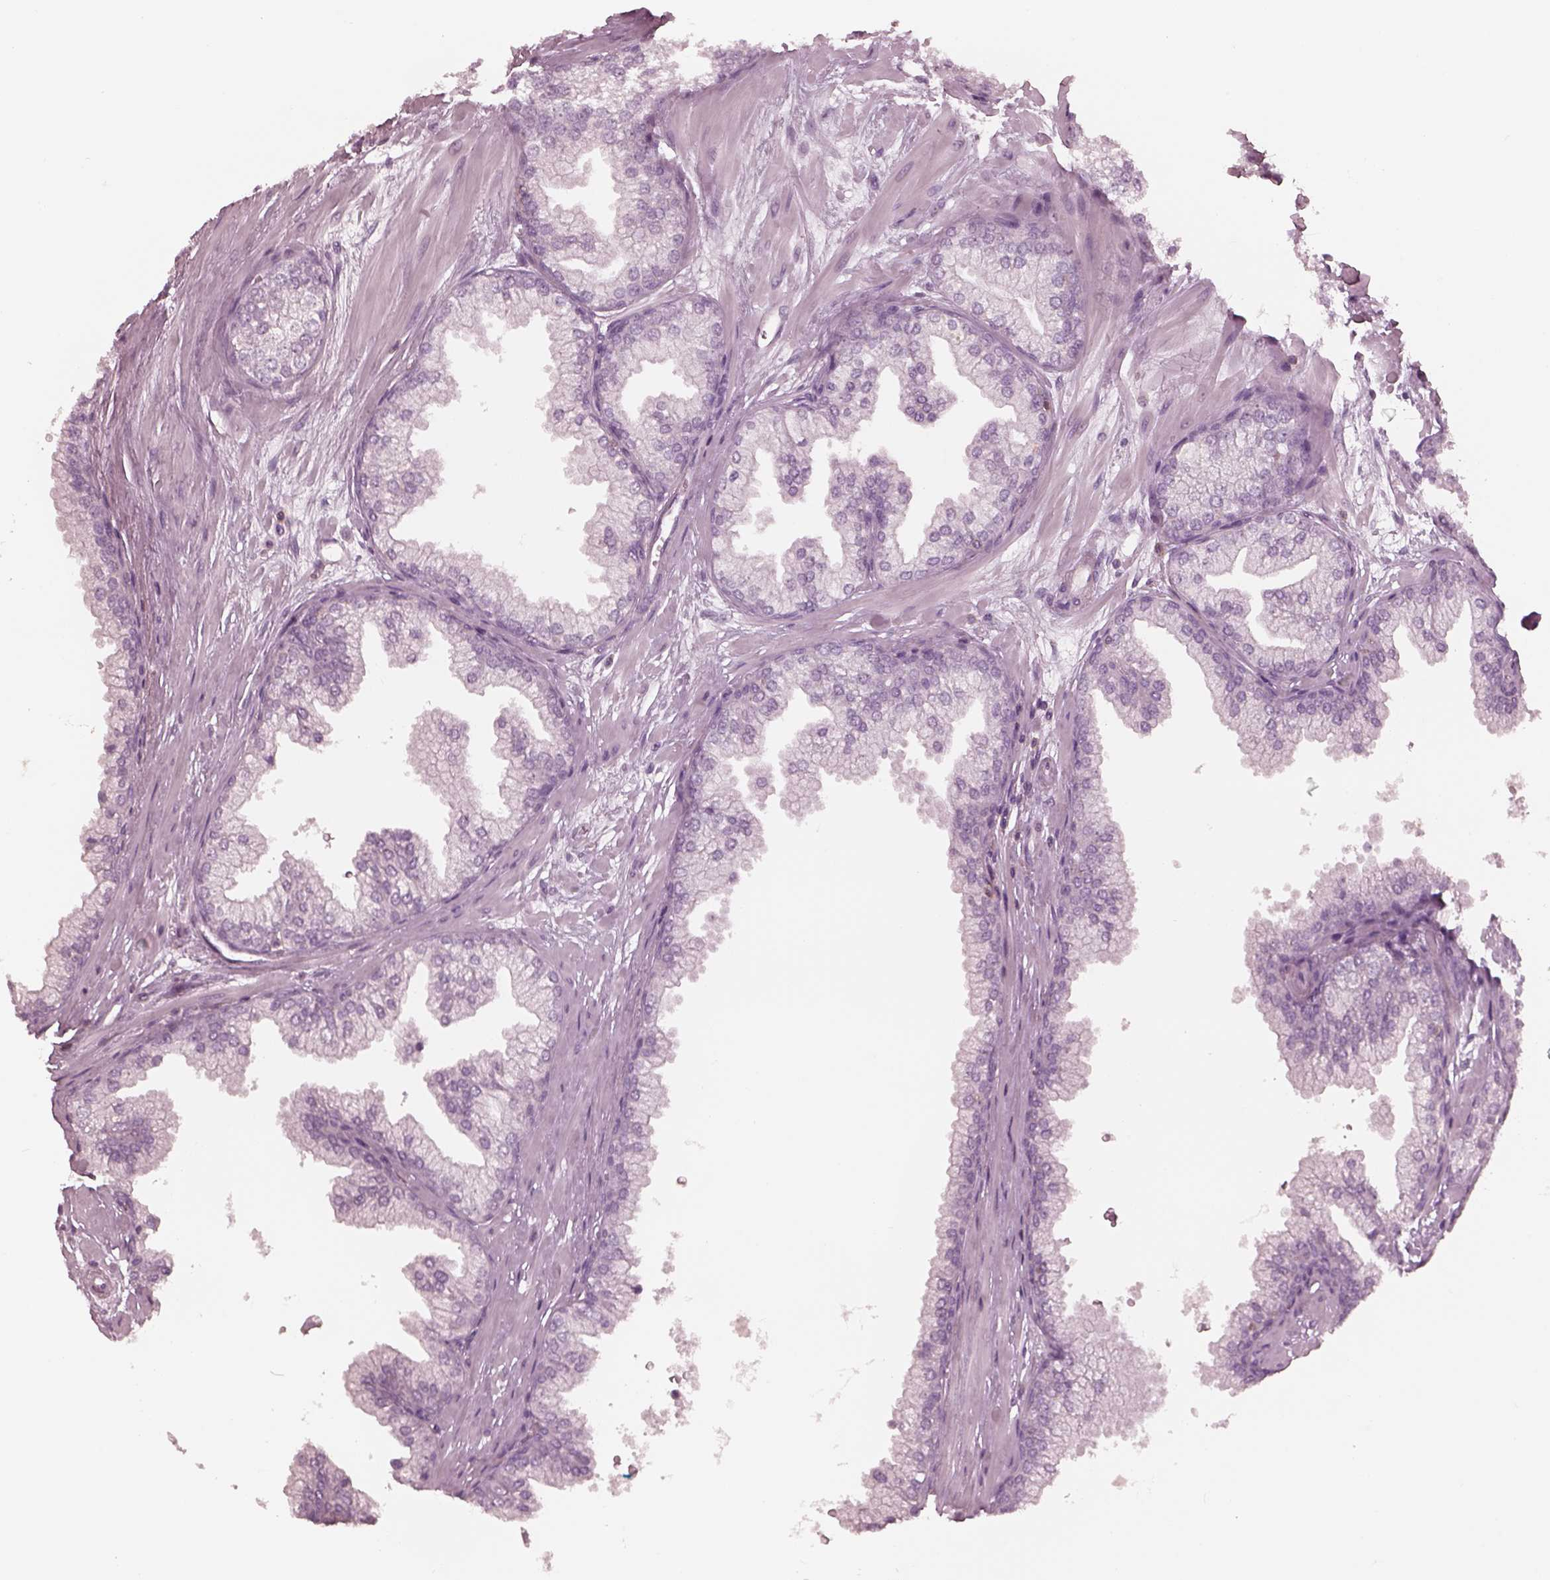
{"staining": {"intensity": "negative", "quantity": "none", "location": "none"}, "tissue": "prostate", "cell_type": "Glandular cells", "image_type": "normal", "snomed": [{"axis": "morphology", "description": "Normal tissue, NOS"}, {"axis": "topography", "description": "Prostate"}, {"axis": "topography", "description": "Peripheral nerve tissue"}], "caption": "Immunohistochemistry of benign human prostate exhibits no expression in glandular cells.", "gene": "PDCD1", "patient": {"sex": "male", "age": 61}}